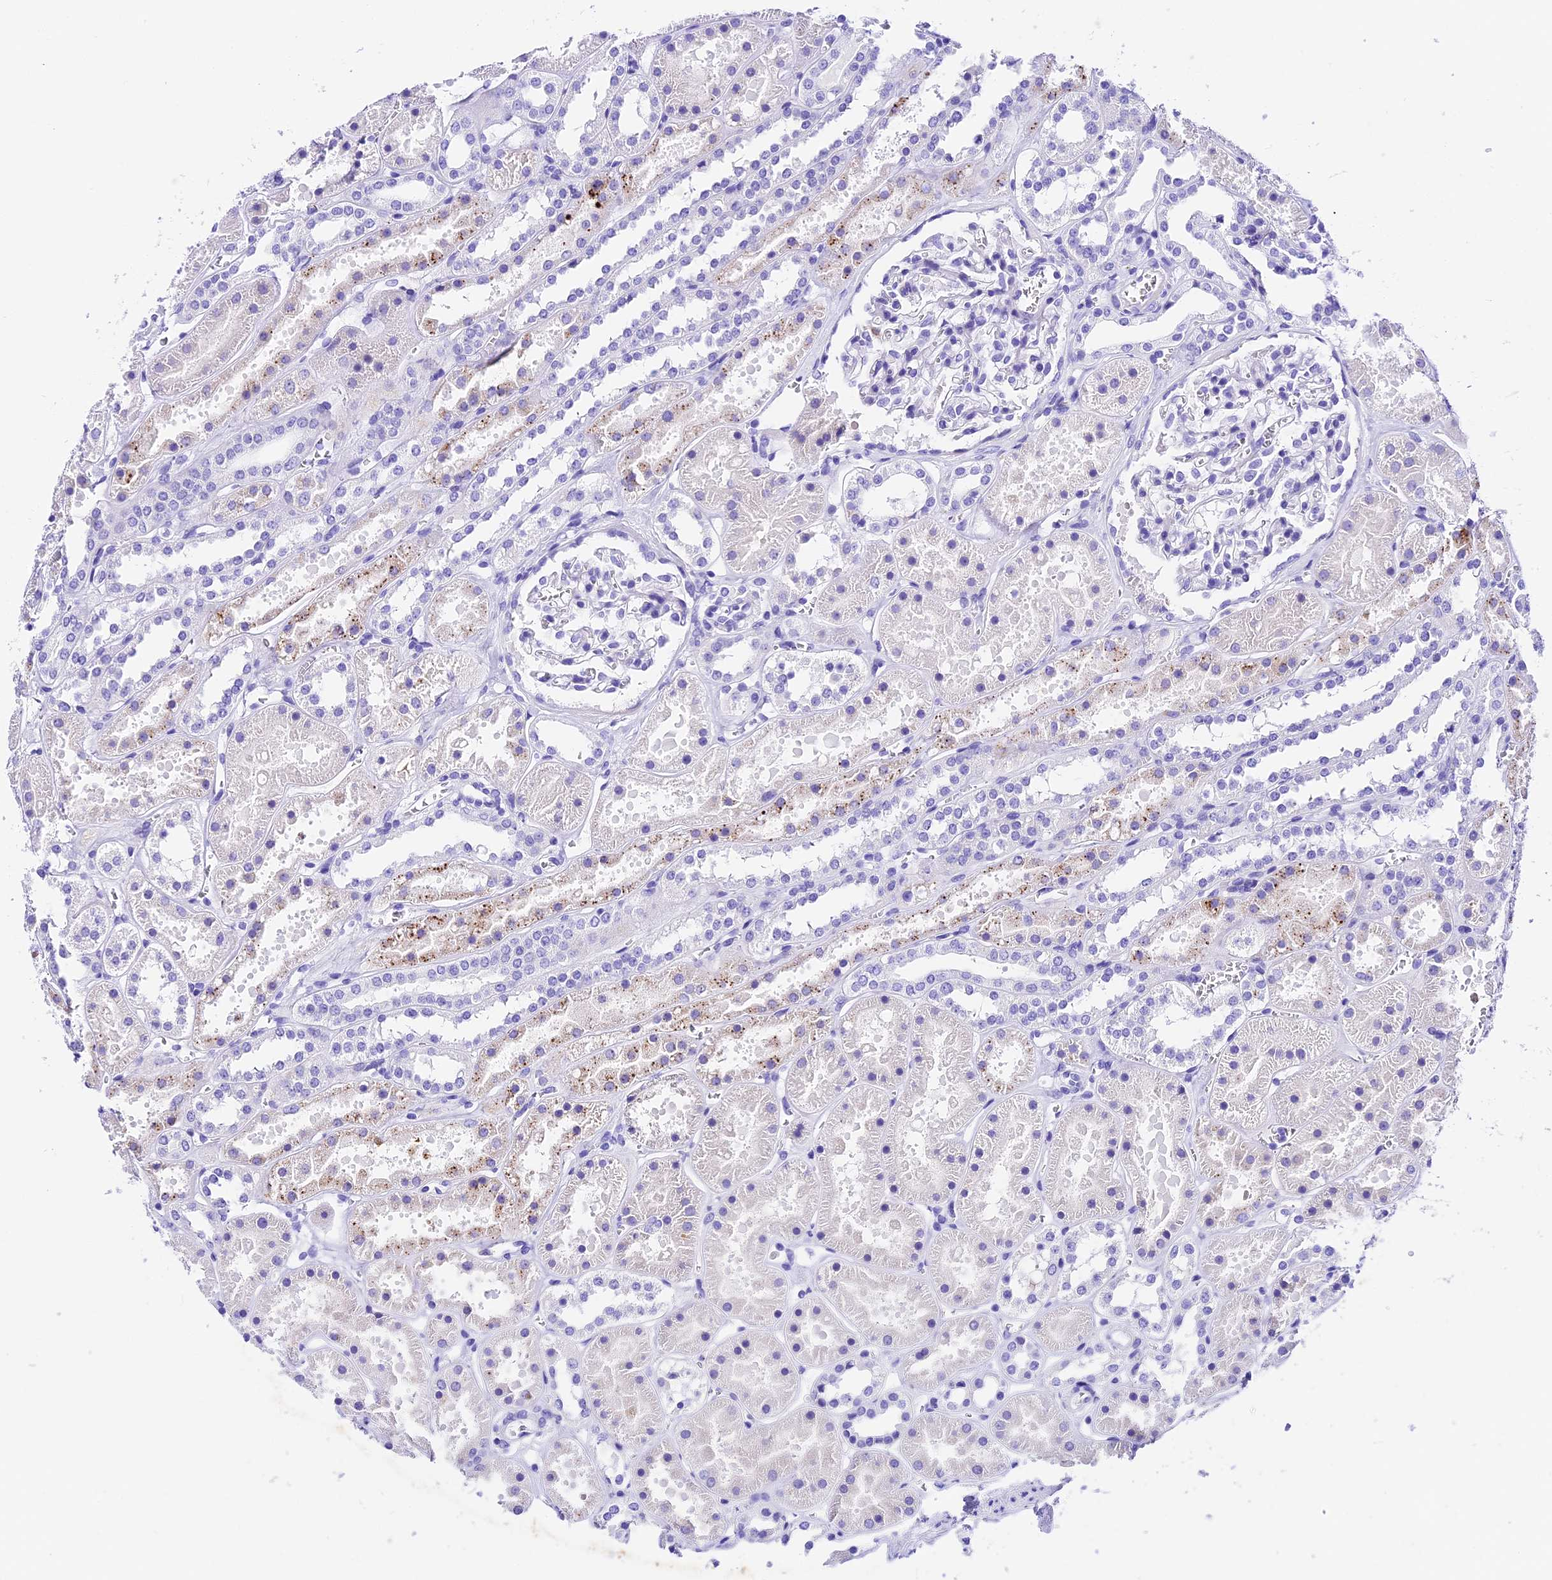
{"staining": {"intensity": "negative", "quantity": "none", "location": "none"}, "tissue": "kidney", "cell_type": "Cells in glomeruli", "image_type": "normal", "snomed": [{"axis": "morphology", "description": "Normal tissue, NOS"}, {"axis": "topography", "description": "Kidney"}], "caption": "Kidney stained for a protein using immunohistochemistry exhibits no staining cells in glomeruli.", "gene": "PSG11", "patient": {"sex": "female", "age": 41}}